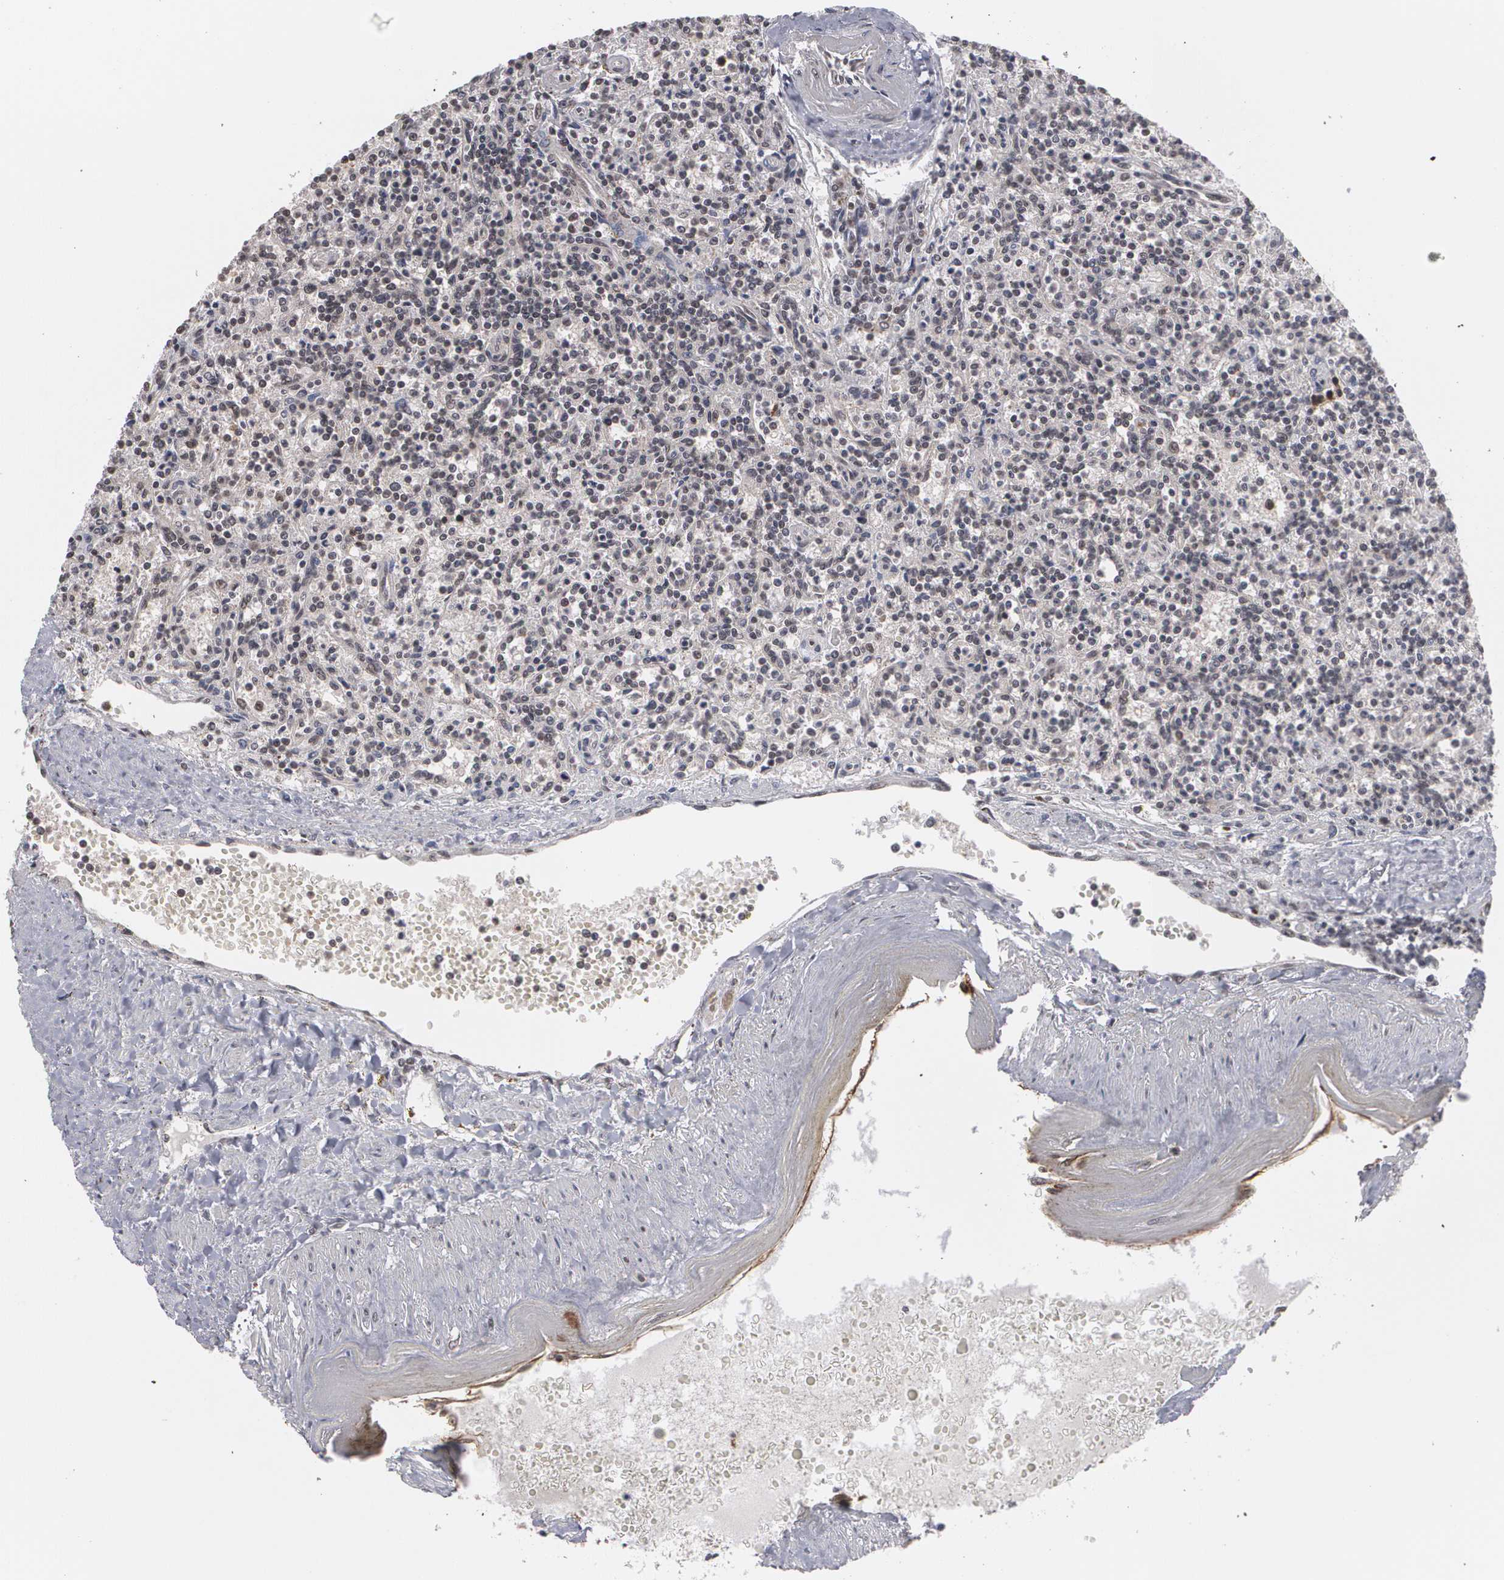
{"staining": {"intensity": "weak", "quantity": "25%-75%", "location": "nuclear"}, "tissue": "lymphoma", "cell_type": "Tumor cells", "image_type": "cancer", "snomed": [{"axis": "morphology", "description": "Malignant lymphoma, non-Hodgkin's type, Low grade"}, {"axis": "topography", "description": "Spleen"}], "caption": "There is low levels of weak nuclear expression in tumor cells of lymphoma, as demonstrated by immunohistochemical staining (brown color).", "gene": "ZNF75A", "patient": {"sex": "male", "age": 73}}